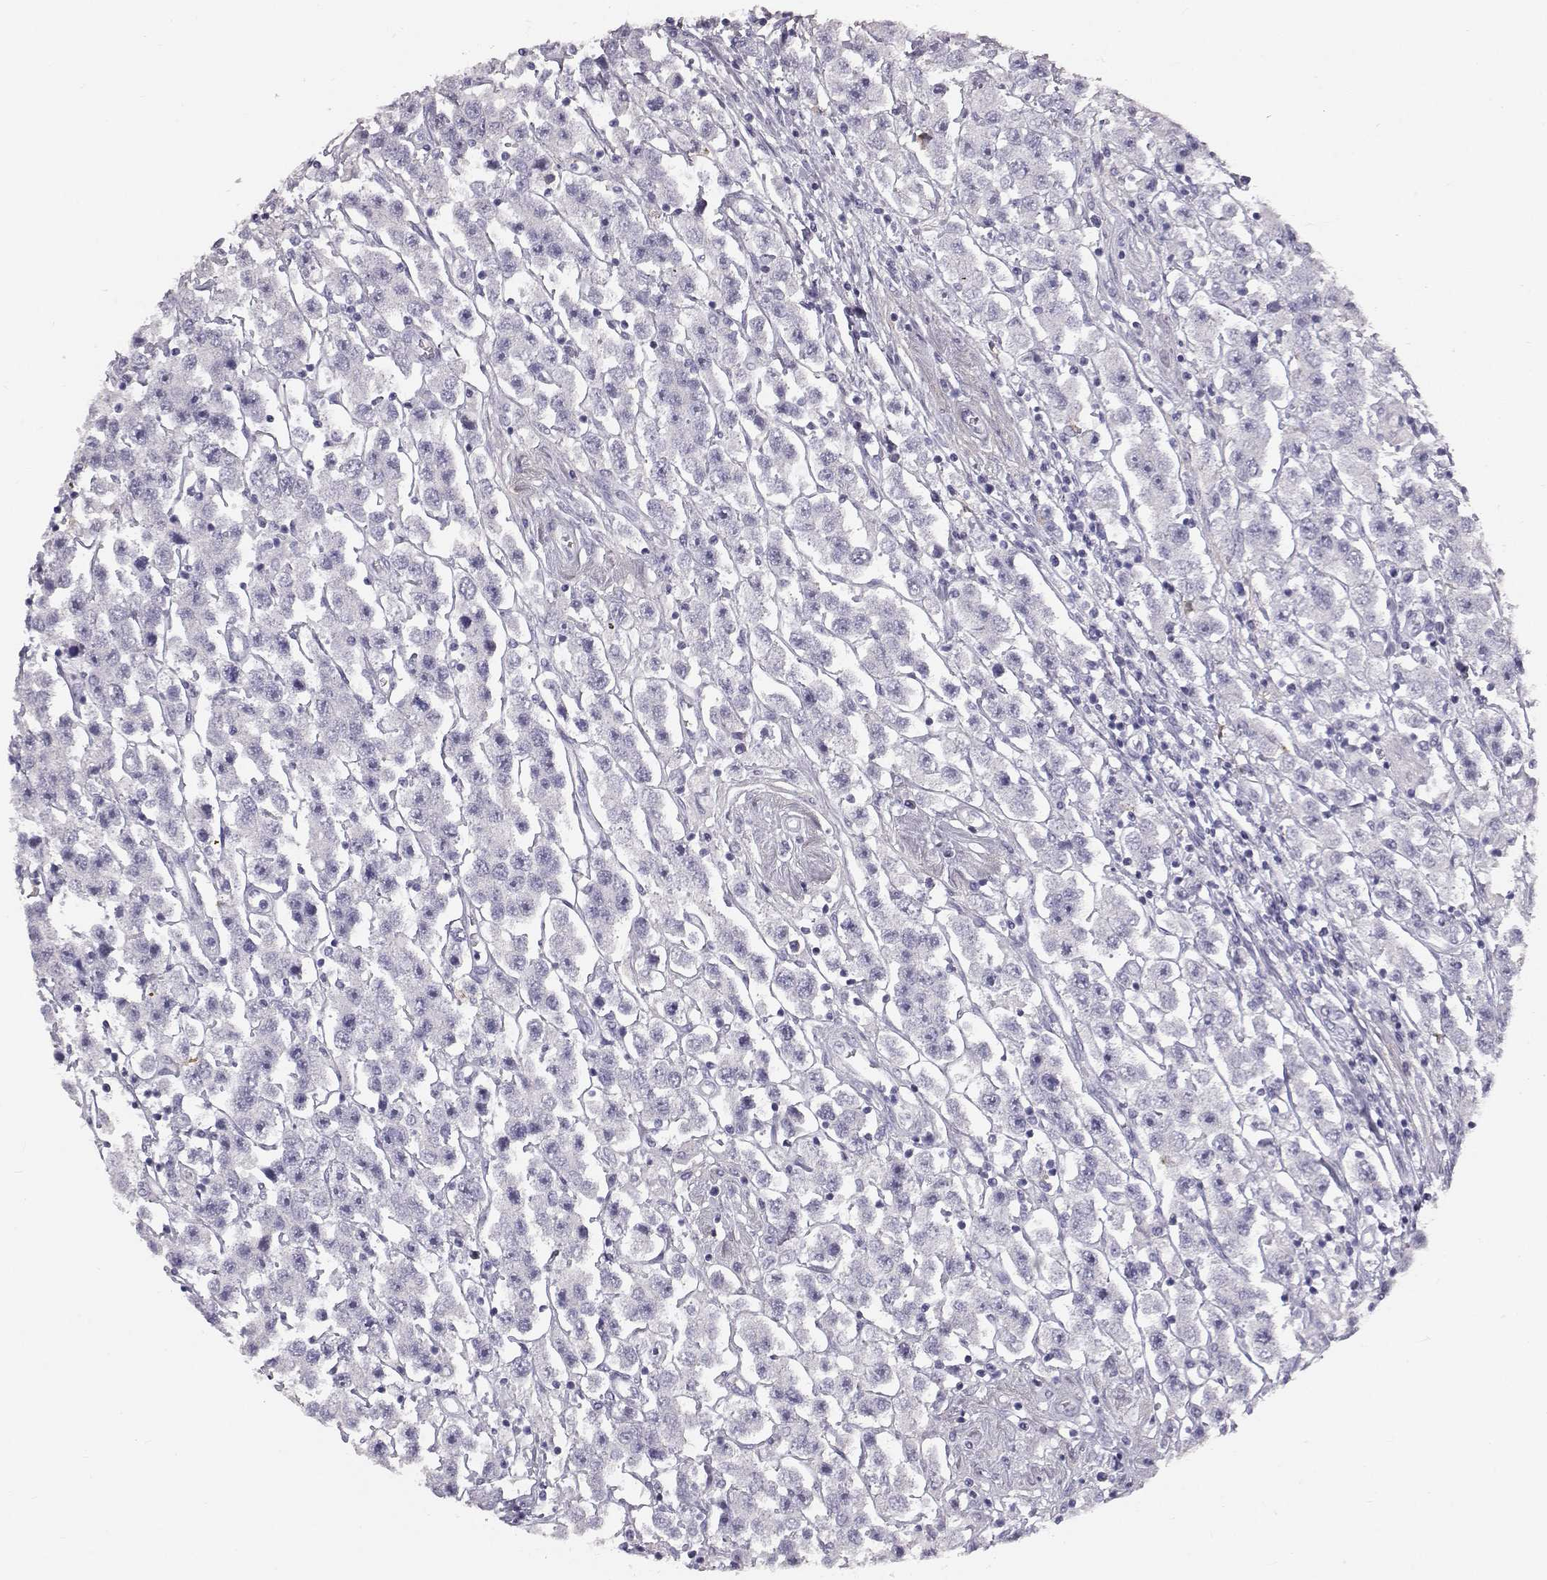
{"staining": {"intensity": "negative", "quantity": "none", "location": "none"}, "tissue": "testis cancer", "cell_type": "Tumor cells", "image_type": "cancer", "snomed": [{"axis": "morphology", "description": "Seminoma, NOS"}, {"axis": "topography", "description": "Testis"}], "caption": "DAB immunohistochemical staining of human seminoma (testis) demonstrates no significant positivity in tumor cells. Brightfield microscopy of immunohistochemistry (IHC) stained with DAB (brown) and hematoxylin (blue), captured at high magnification.", "gene": "KRTAP16-1", "patient": {"sex": "male", "age": 45}}